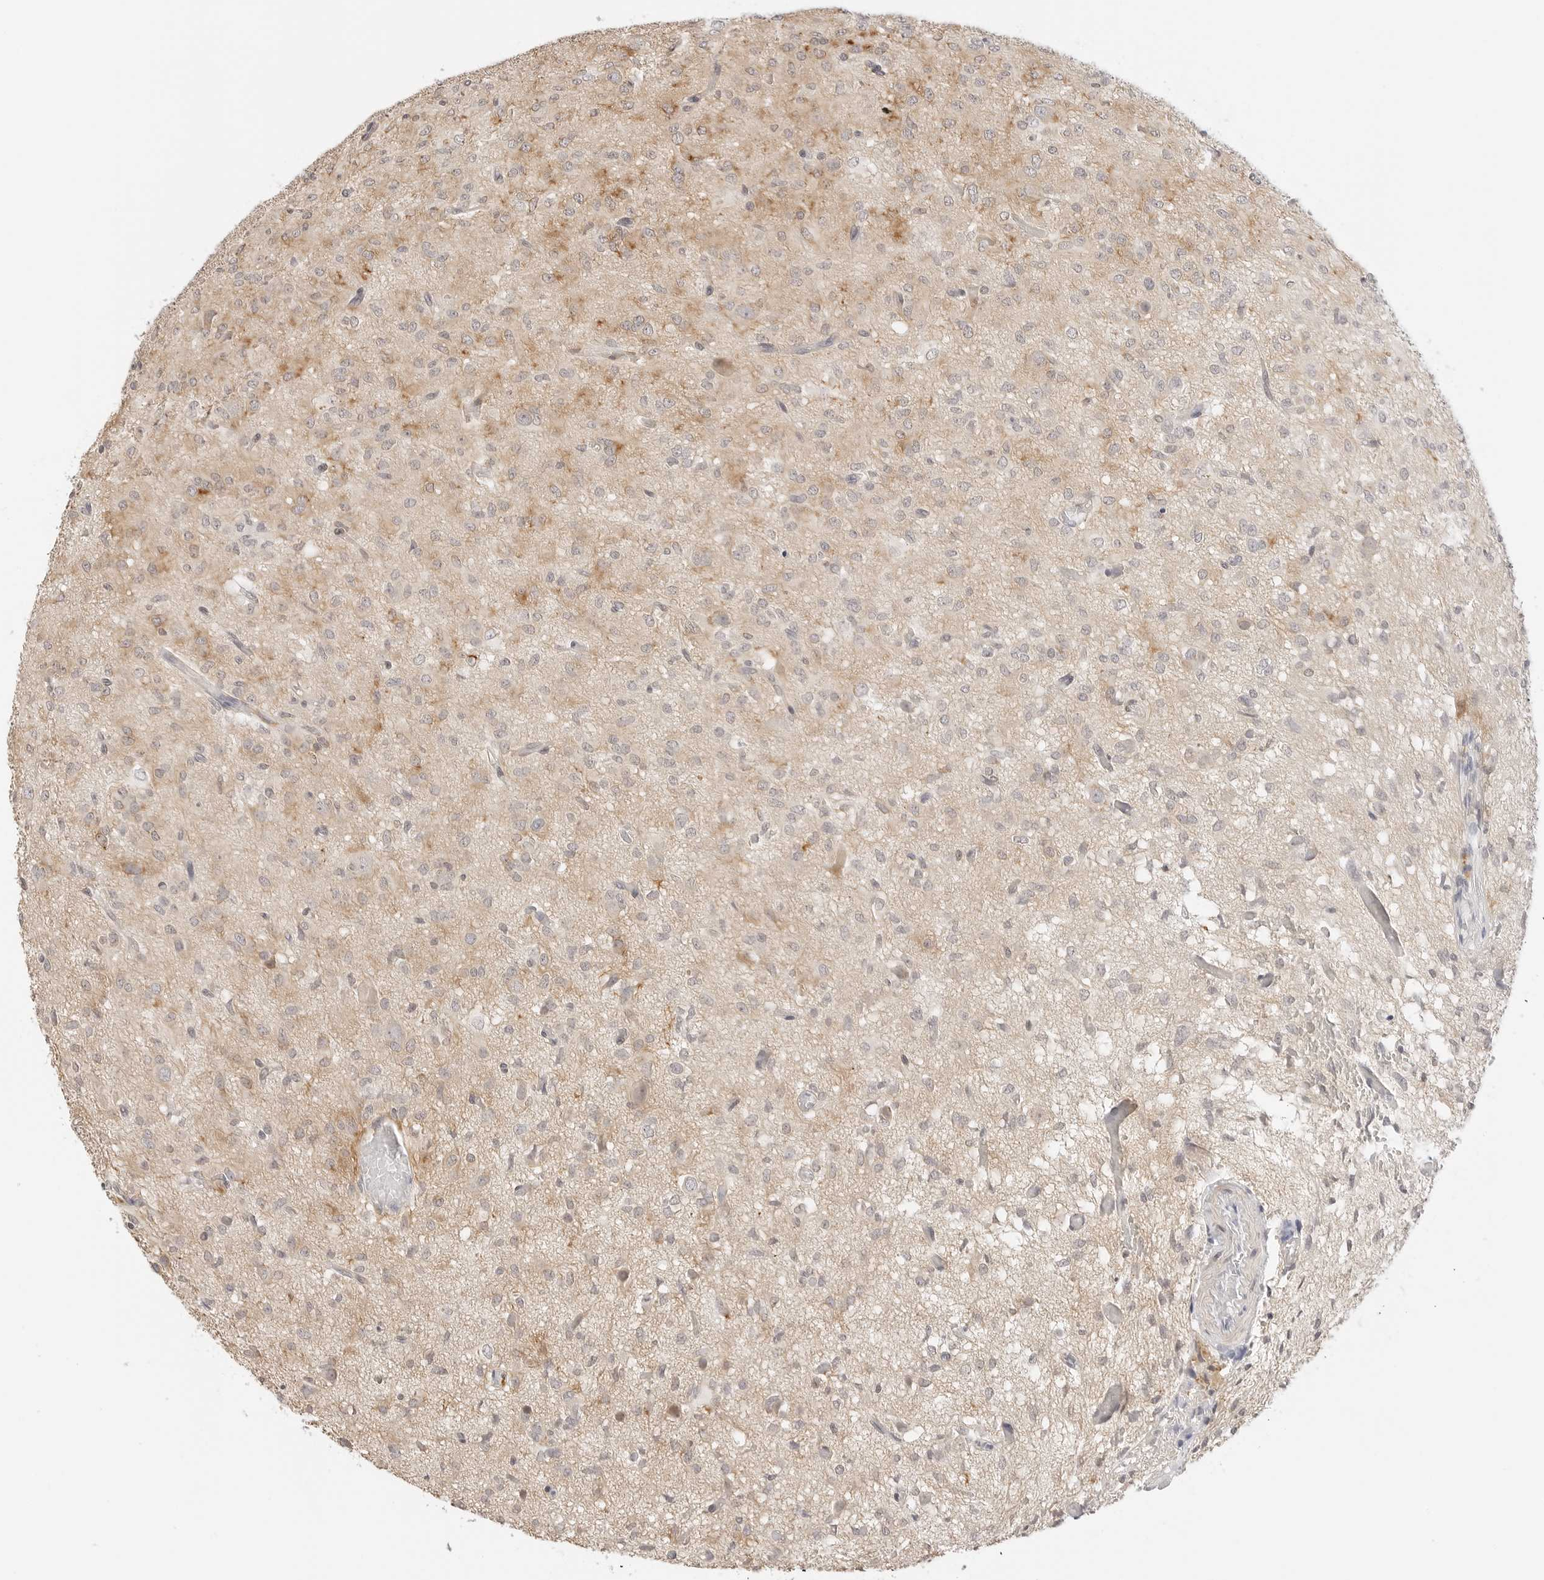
{"staining": {"intensity": "moderate", "quantity": "25%-75%", "location": "cytoplasmic/membranous"}, "tissue": "glioma", "cell_type": "Tumor cells", "image_type": "cancer", "snomed": [{"axis": "morphology", "description": "Glioma, malignant, High grade"}, {"axis": "topography", "description": "Brain"}], "caption": "Moderate cytoplasmic/membranous expression for a protein is seen in approximately 25%-75% of tumor cells of glioma using immunohistochemistry.", "gene": "PCDH19", "patient": {"sex": "female", "age": 59}}